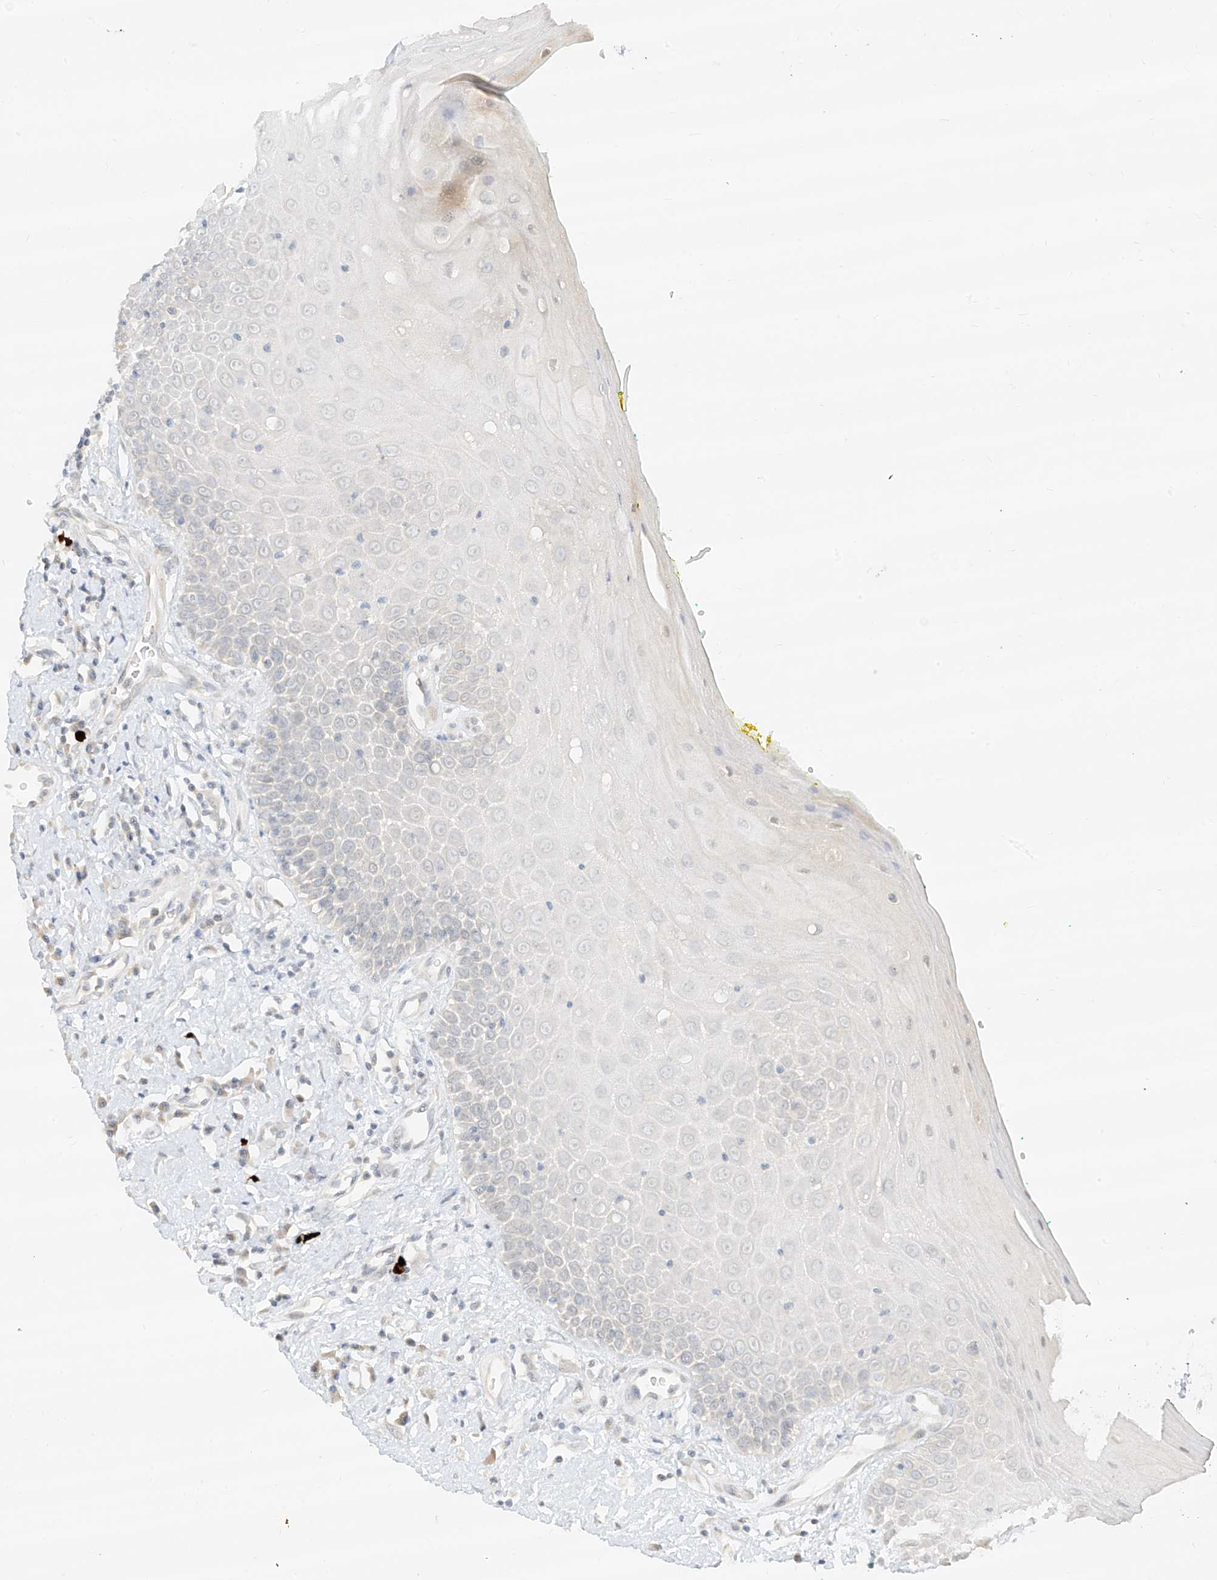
{"staining": {"intensity": "moderate", "quantity": "25%-75%", "location": "cytoplasmic/membranous"}, "tissue": "oral mucosa", "cell_type": "Squamous epithelial cells", "image_type": "normal", "snomed": [{"axis": "morphology", "description": "Normal tissue, NOS"}, {"axis": "morphology", "description": "Squamous cell carcinoma, NOS"}, {"axis": "topography", "description": "Oral tissue"}, {"axis": "topography", "description": "Head-Neck"}], "caption": "Immunohistochemistry (IHC) of benign human oral mucosa demonstrates medium levels of moderate cytoplasmic/membranous positivity in about 25%-75% of squamous epithelial cells.", "gene": "LIPT1", "patient": {"sex": "female", "age": 70}}